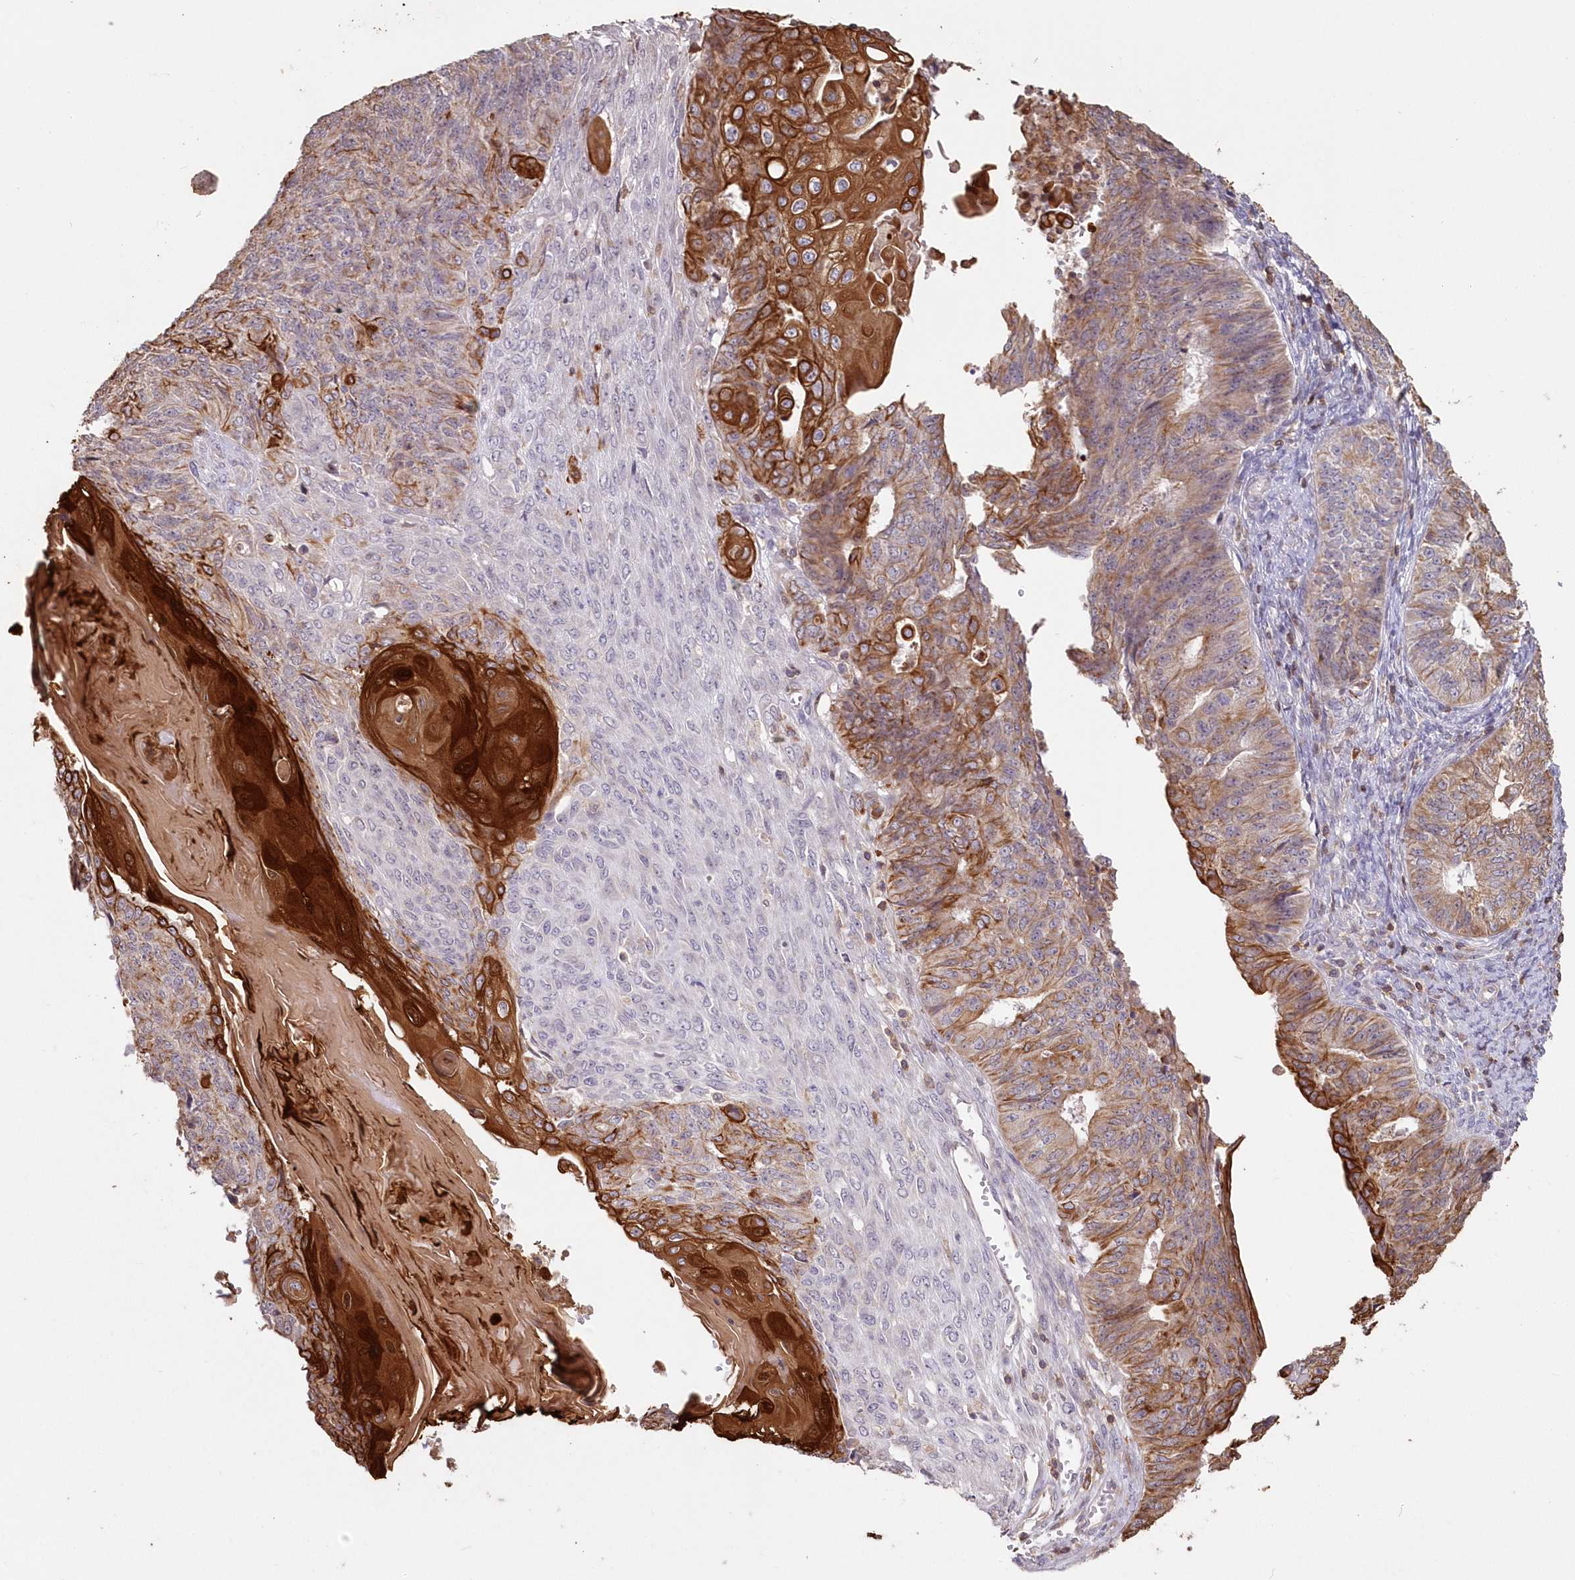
{"staining": {"intensity": "strong", "quantity": "25%-75%", "location": "cytoplasmic/membranous"}, "tissue": "endometrial cancer", "cell_type": "Tumor cells", "image_type": "cancer", "snomed": [{"axis": "morphology", "description": "Adenocarcinoma, NOS"}, {"axis": "topography", "description": "Endometrium"}], "caption": "DAB (3,3'-diaminobenzidine) immunohistochemical staining of human endometrial cancer (adenocarcinoma) displays strong cytoplasmic/membranous protein staining in about 25%-75% of tumor cells.", "gene": "SNED1", "patient": {"sex": "female", "age": 32}}